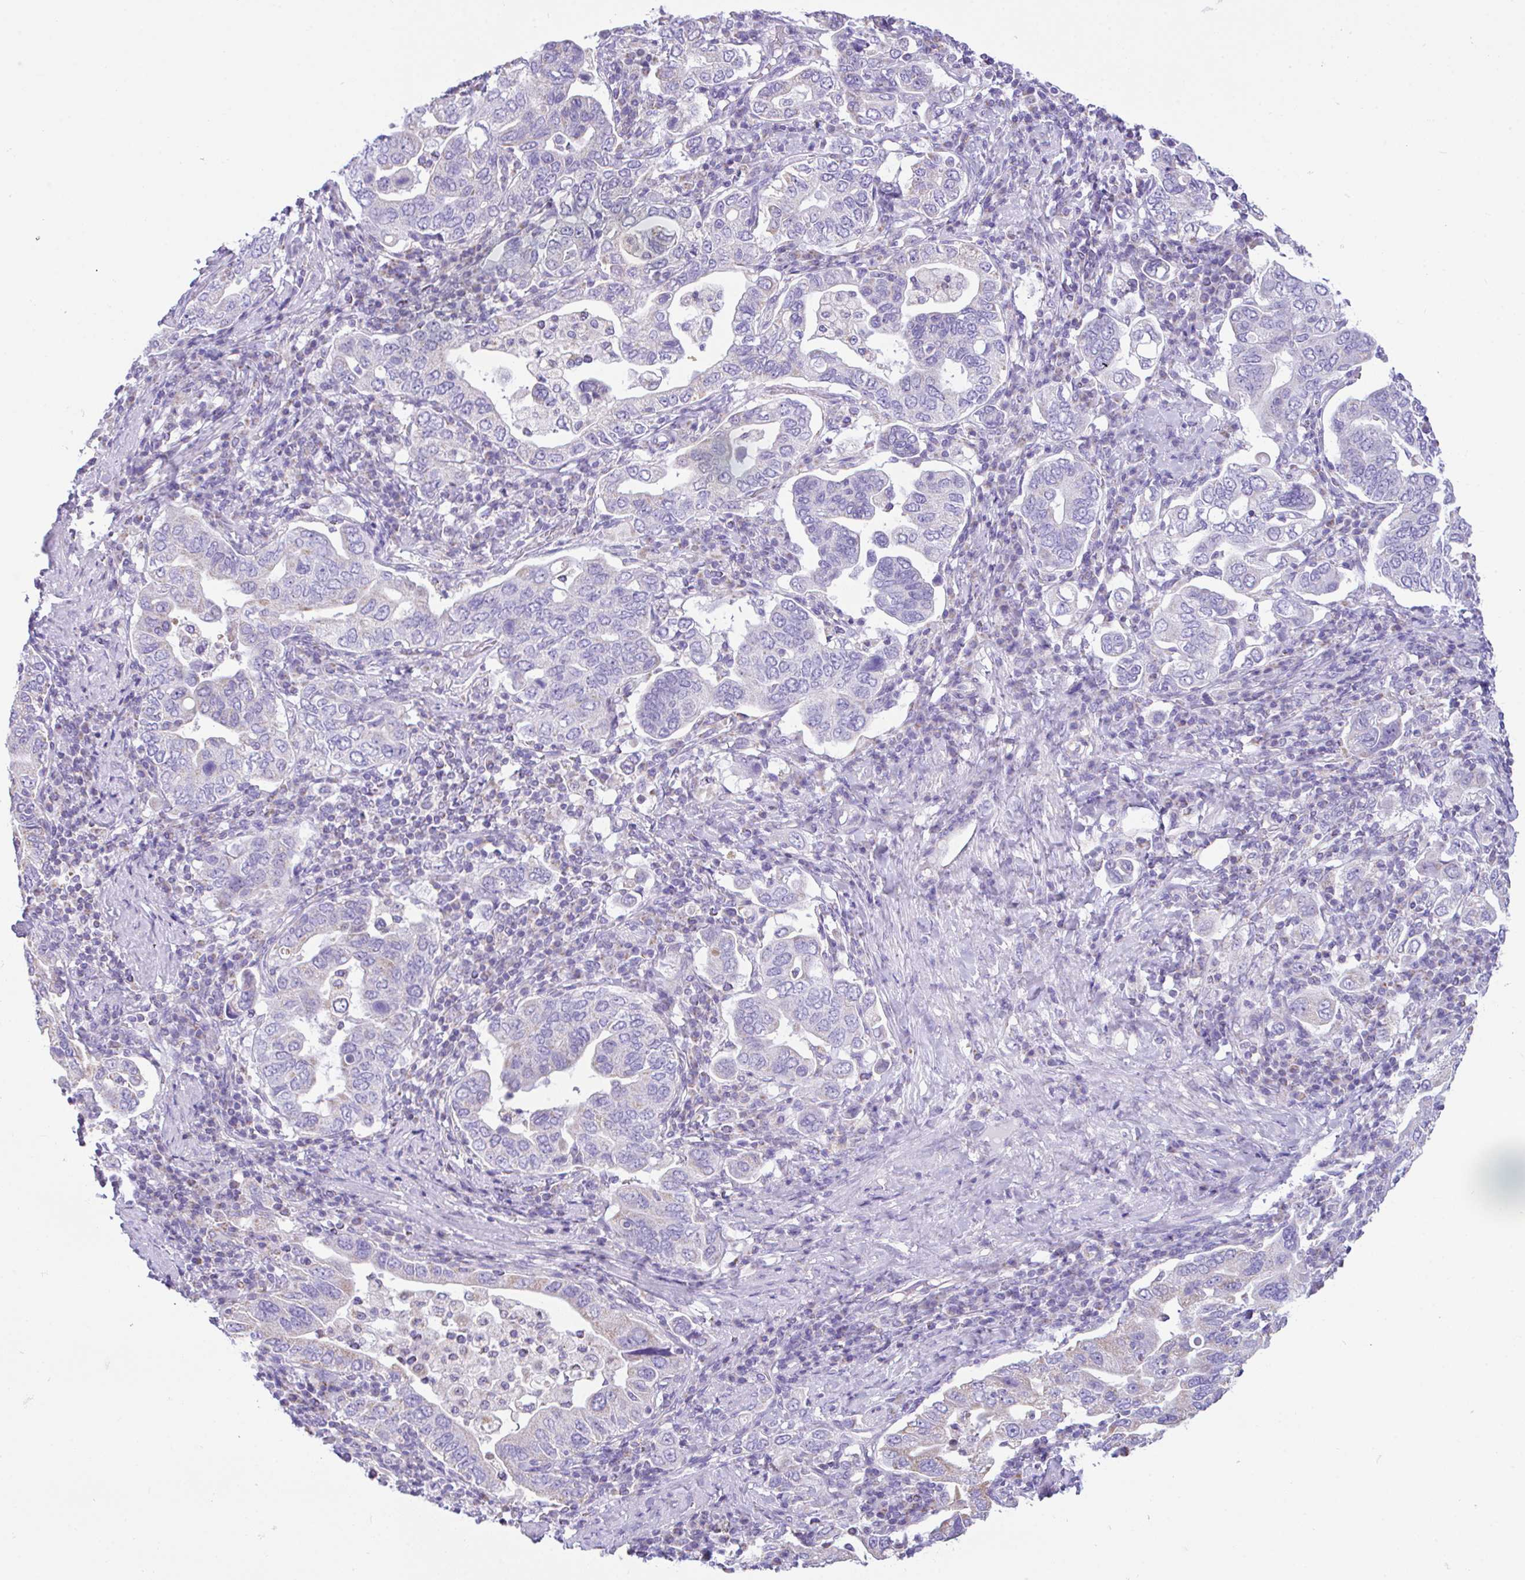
{"staining": {"intensity": "negative", "quantity": "none", "location": "none"}, "tissue": "stomach cancer", "cell_type": "Tumor cells", "image_type": "cancer", "snomed": [{"axis": "morphology", "description": "Adenocarcinoma, NOS"}, {"axis": "topography", "description": "Stomach, upper"}, {"axis": "topography", "description": "Stomach"}], "caption": "Tumor cells show no significant expression in stomach cancer (adenocarcinoma).", "gene": "NLRP8", "patient": {"sex": "male", "age": 62}}